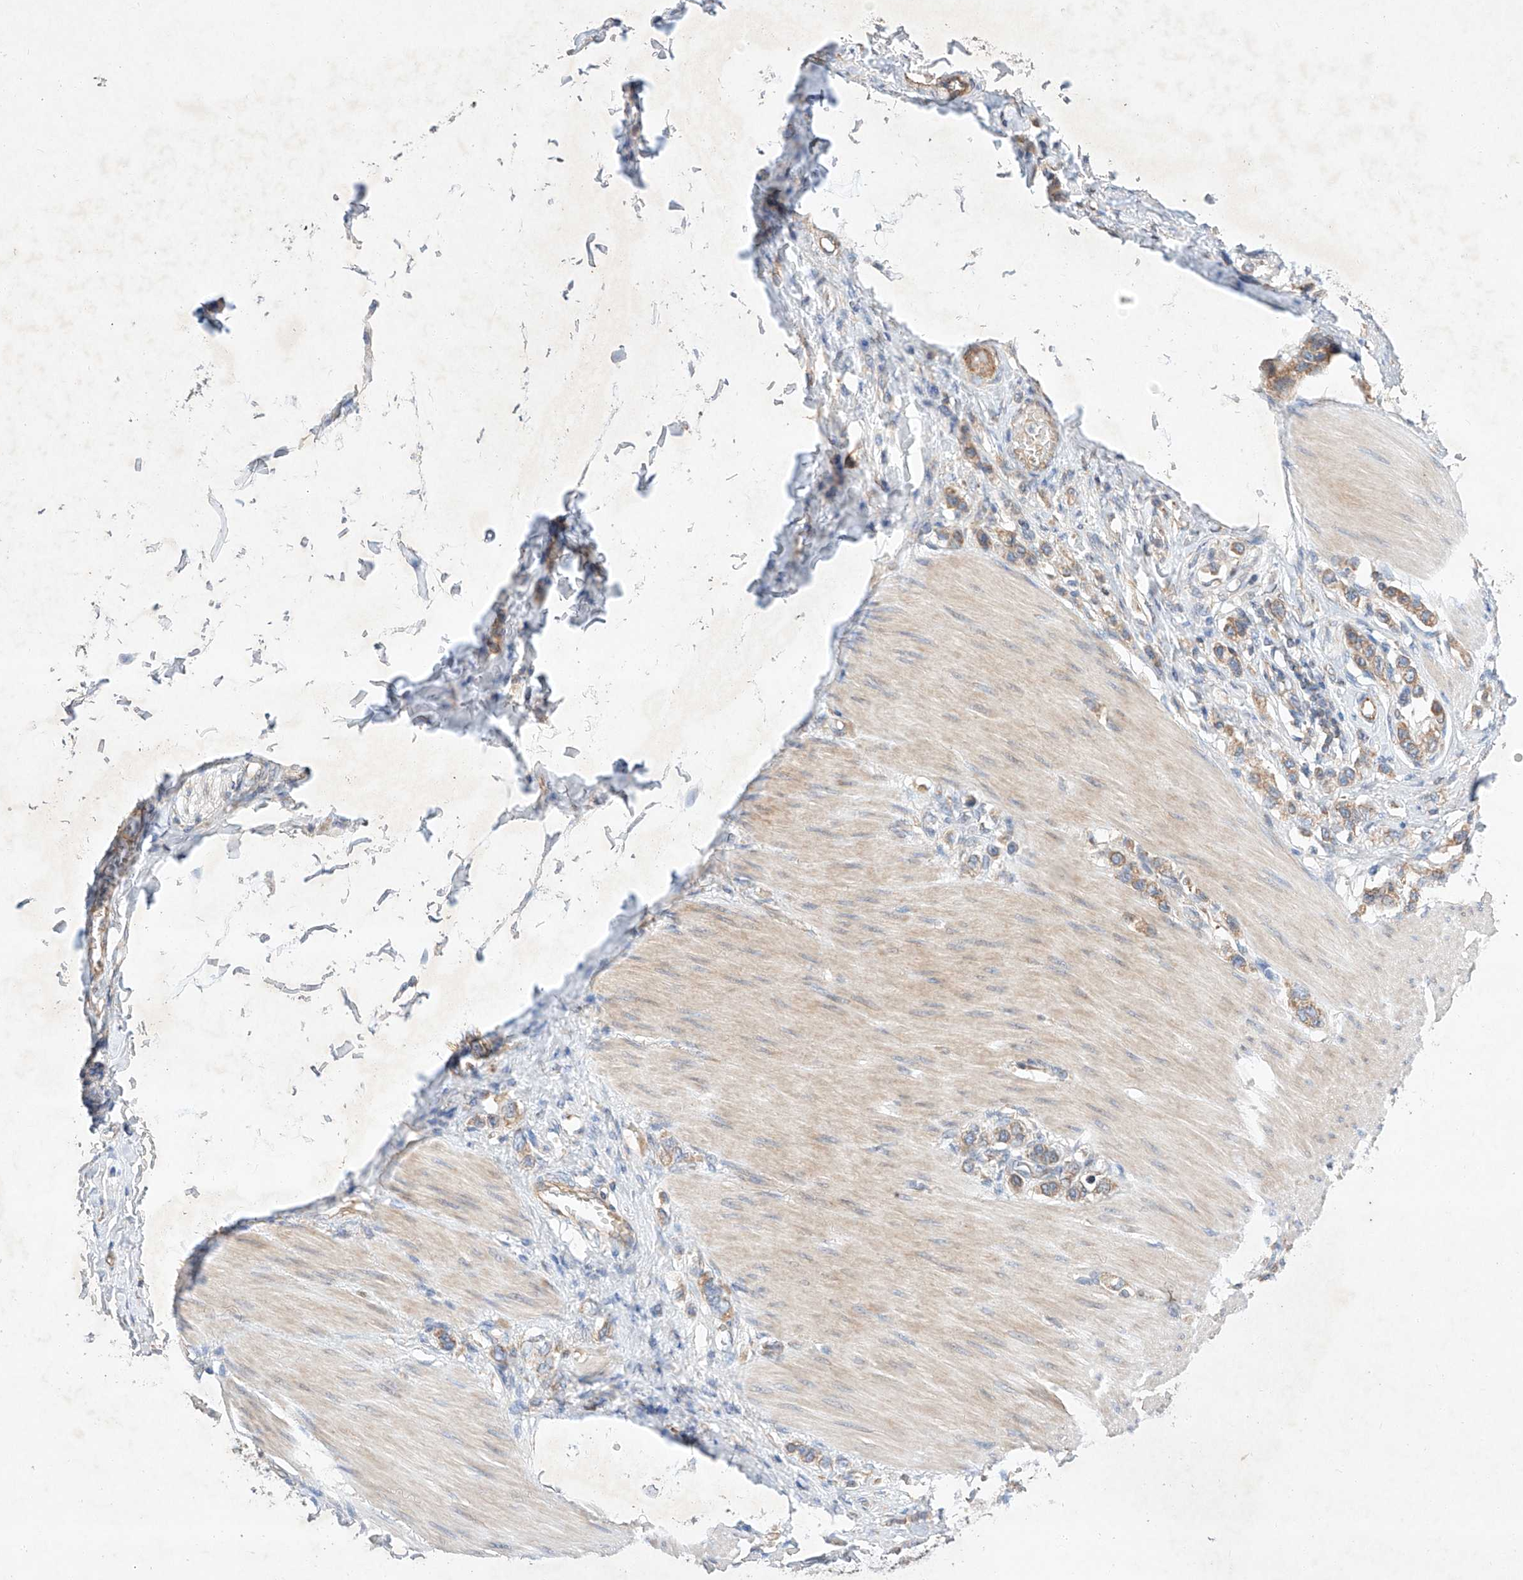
{"staining": {"intensity": "moderate", "quantity": ">75%", "location": "cytoplasmic/membranous"}, "tissue": "stomach cancer", "cell_type": "Tumor cells", "image_type": "cancer", "snomed": [{"axis": "morphology", "description": "Adenocarcinoma, NOS"}, {"axis": "topography", "description": "Stomach"}], "caption": "Stomach adenocarcinoma stained with a brown dye displays moderate cytoplasmic/membranous positive expression in about >75% of tumor cells.", "gene": "C6orf118", "patient": {"sex": "female", "age": 65}}